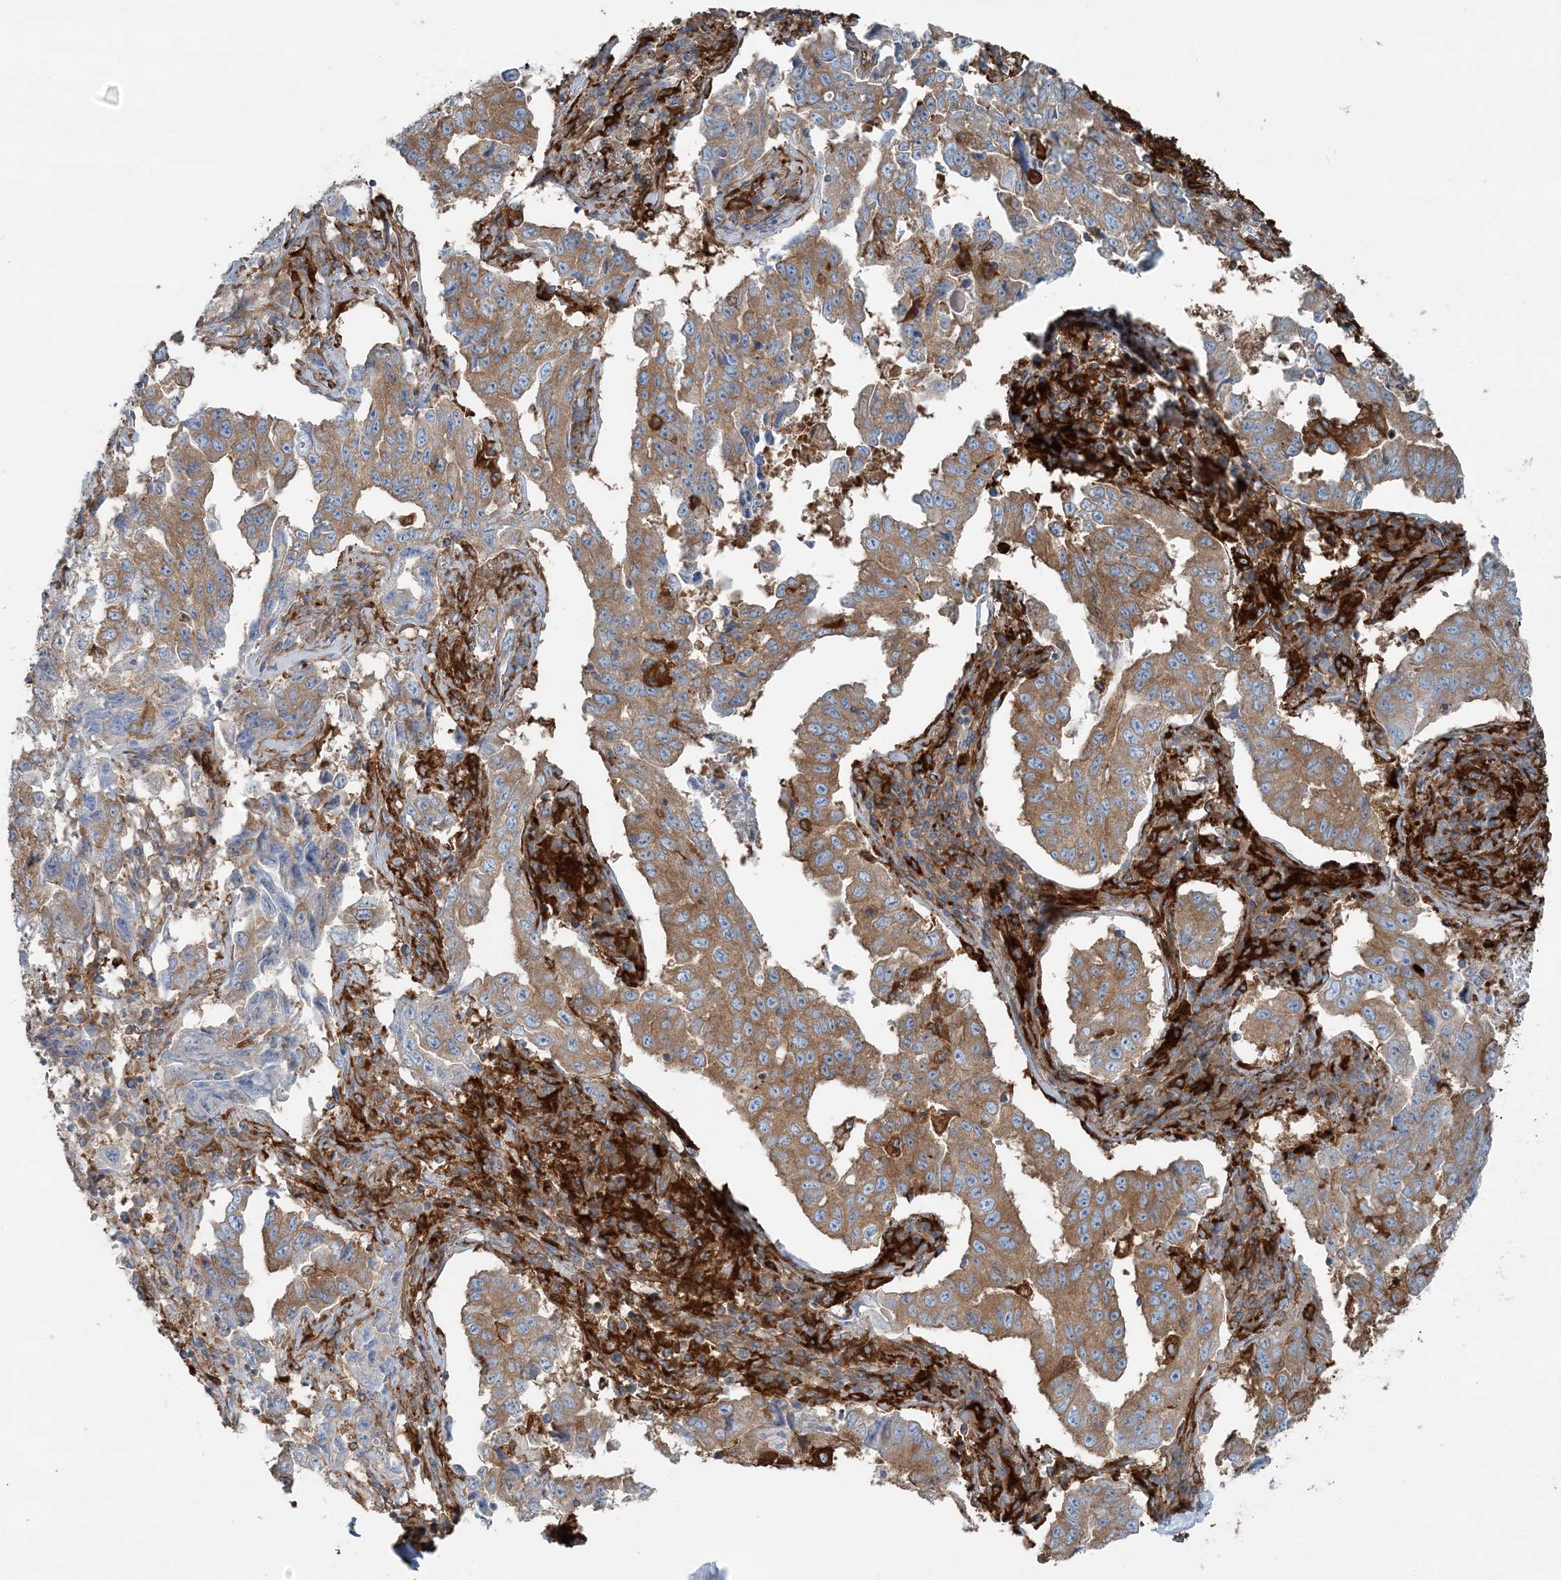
{"staining": {"intensity": "moderate", "quantity": ">75%", "location": "cytoplasmic/membranous"}, "tissue": "lung cancer", "cell_type": "Tumor cells", "image_type": "cancer", "snomed": [{"axis": "morphology", "description": "Adenocarcinoma, NOS"}, {"axis": "topography", "description": "Lung"}], "caption": "Protein expression by IHC demonstrates moderate cytoplasmic/membranous expression in approximately >75% of tumor cells in adenocarcinoma (lung).", "gene": "SNX2", "patient": {"sex": "female", "age": 51}}